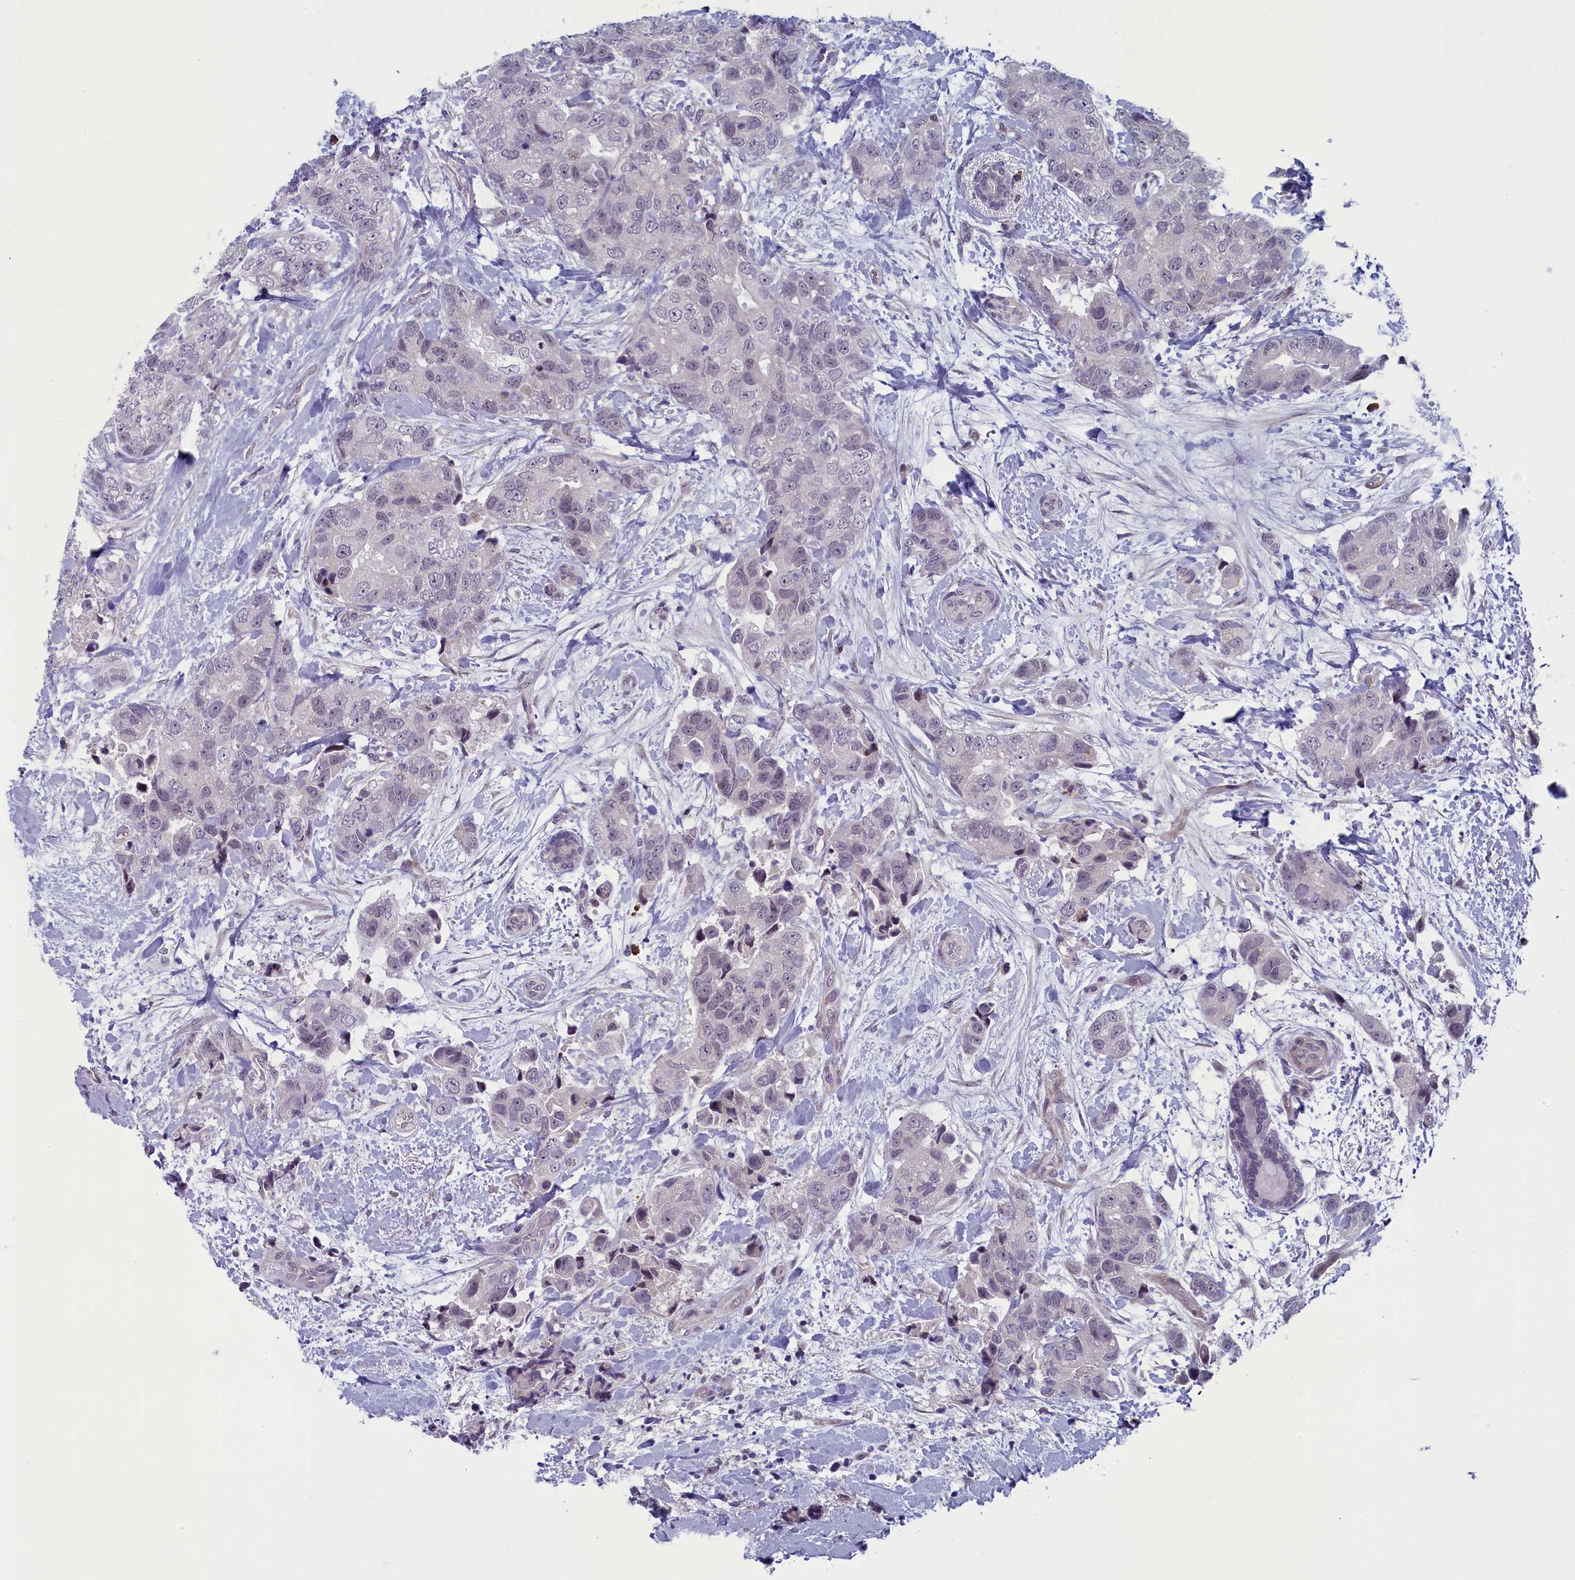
{"staining": {"intensity": "negative", "quantity": "none", "location": "none"}, "tissue": "breast cancer", "cell_type": "Tumor cells", "image_type": "cancer", "snomed": [{"axis": "morphology", "description": "Duct carcinoma"}, {"axis": "topography", "description": "Breast"}], "caption": "High magnification brightfield microscopy of breast infiltrating ductal carcinoma stained with DAB (brown) and counterstained with hematoxylin (blue): tumor cells show no significant expression.", "gene": "CNEP1R1", "patient": {"sex": "female", "age": 62}}